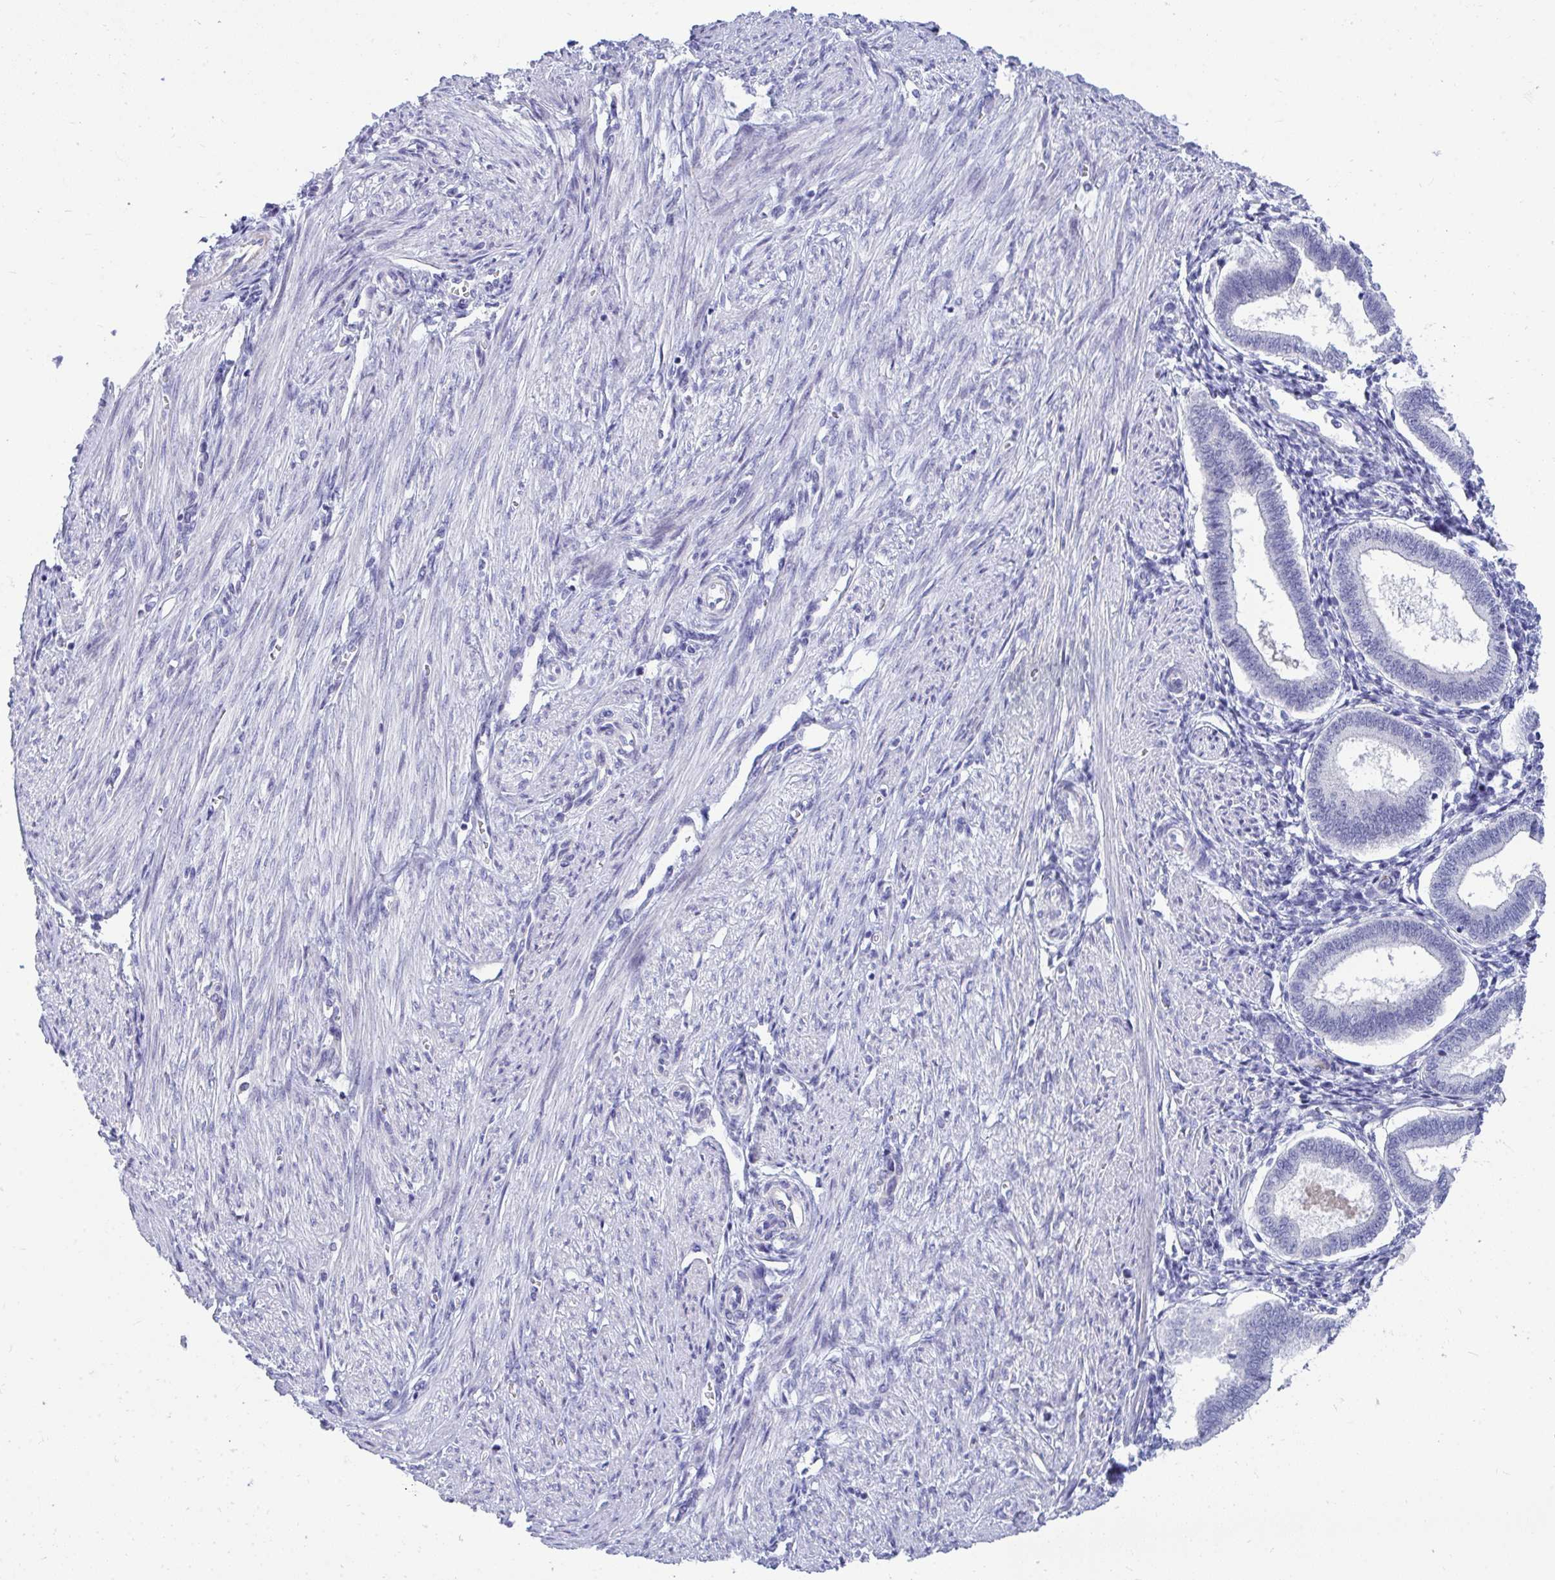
{"staining": {"intensity": "negative", "quantity": "none", "location": "none"}, "tissue": "endometrium", "cell_type": "Cells in endometrial stroma", "image_type": "normal", "snomed": [{"axis": "morphology", "description": "Normal tissue, NOS"}, {"axis": "topography", "description": "Endometrium"}], "caption": "An image of human endometrium is negative for staining in cells in endometrial stroma. (Immunohistochemistry (ihc), brightfield microscopy, high magnification).", "gene": "TSBP1", "patient": {"sex": "female", "age": 24}}